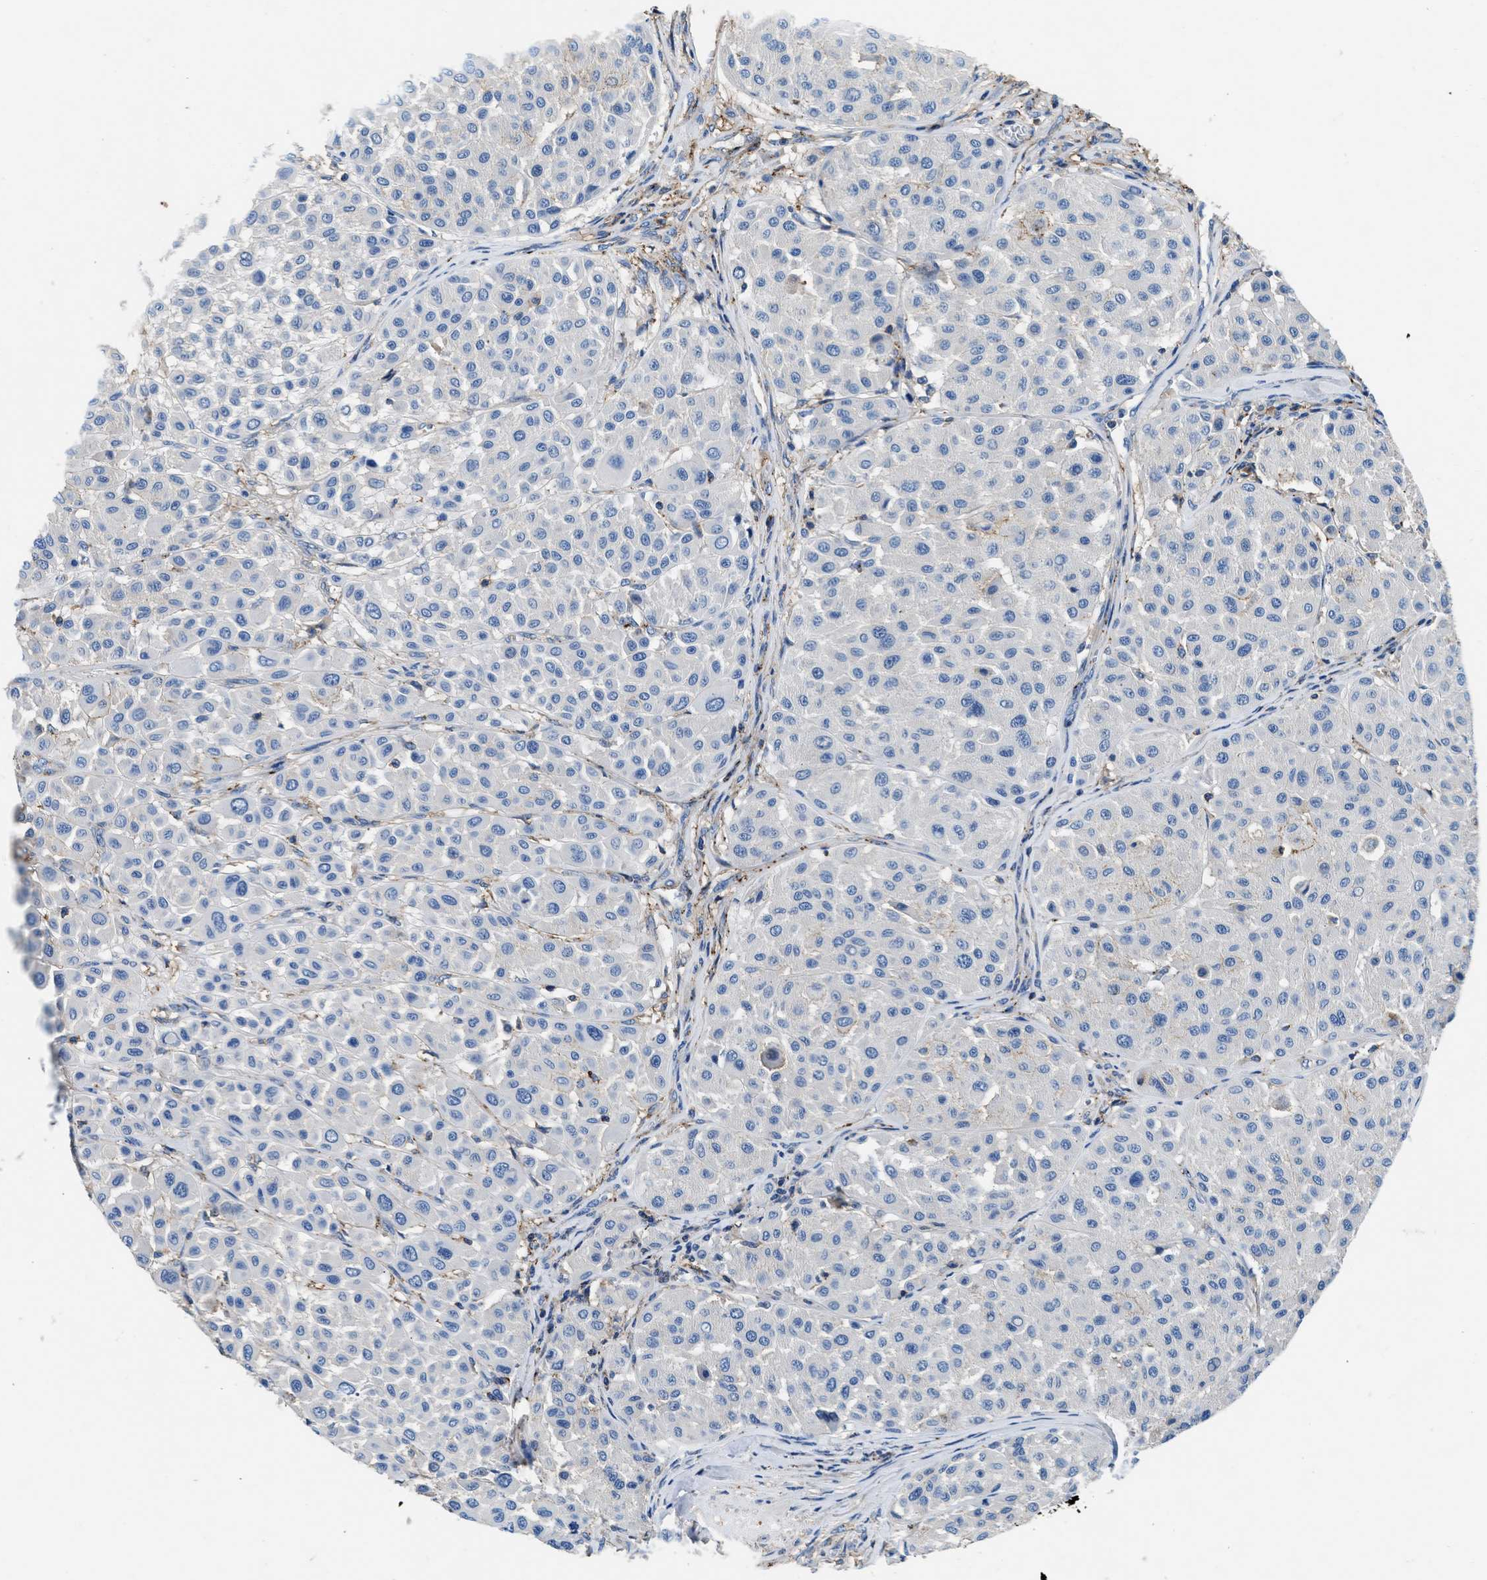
{"staining": {"intensity": "negative", "quantity": "none", "location": "none"}, "tissue": "melanoma", "cell_type": "Tumor cells", "image_type": "cancer", "snomed": [{"axis": "morphology", "description": "Malignant melanoma, Metastatic site"}, {"axis": "topography", "description": "Soft tissue"}], "caption": "This is an immunohistochemistry histopathology image of malignant melanoma (metastatic site). There is no positivity in tumor cells.", "gene": "KCNQ4", "patient": {"sex": "male", "age": 41}}